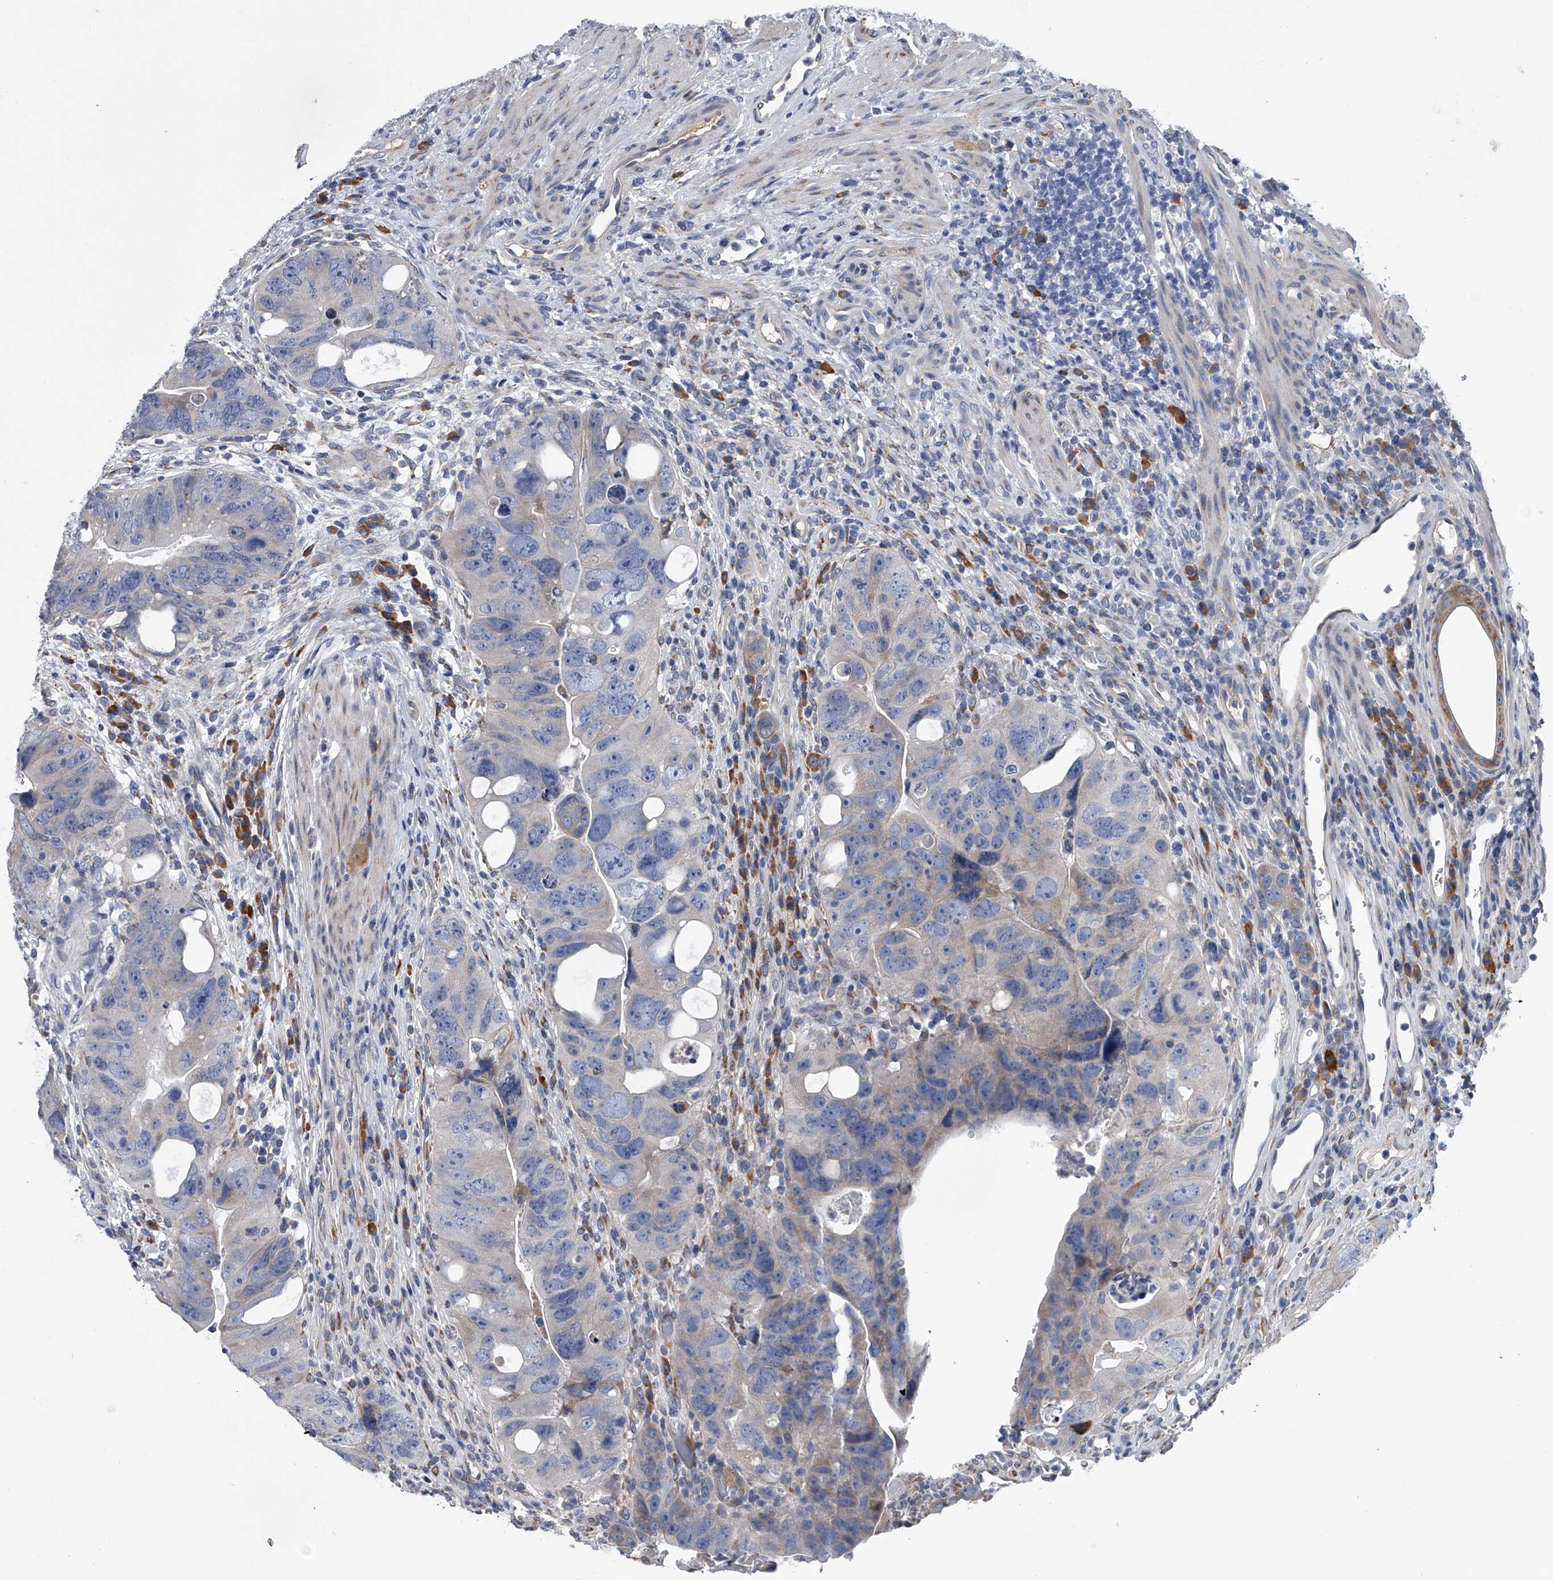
{"staining": {"intensity": "negative", "quantity": "none", "location": "none"}, "tissue": "colorectal cancer", "cell_type": "Tumor cells", "image_type": "cancer", "snomed": [{"axis": "morphology", "description": "Adenocarcinoma, NOS"}, {"axis": "topography", "description": "Rectum"}], "caption": "Immunohistochemistry of human adenocarcinoma (colorectal) reveals no staining in tumor cells.", "gene": "ABCG1", "patient": {"sex": "male", "age": 59}}